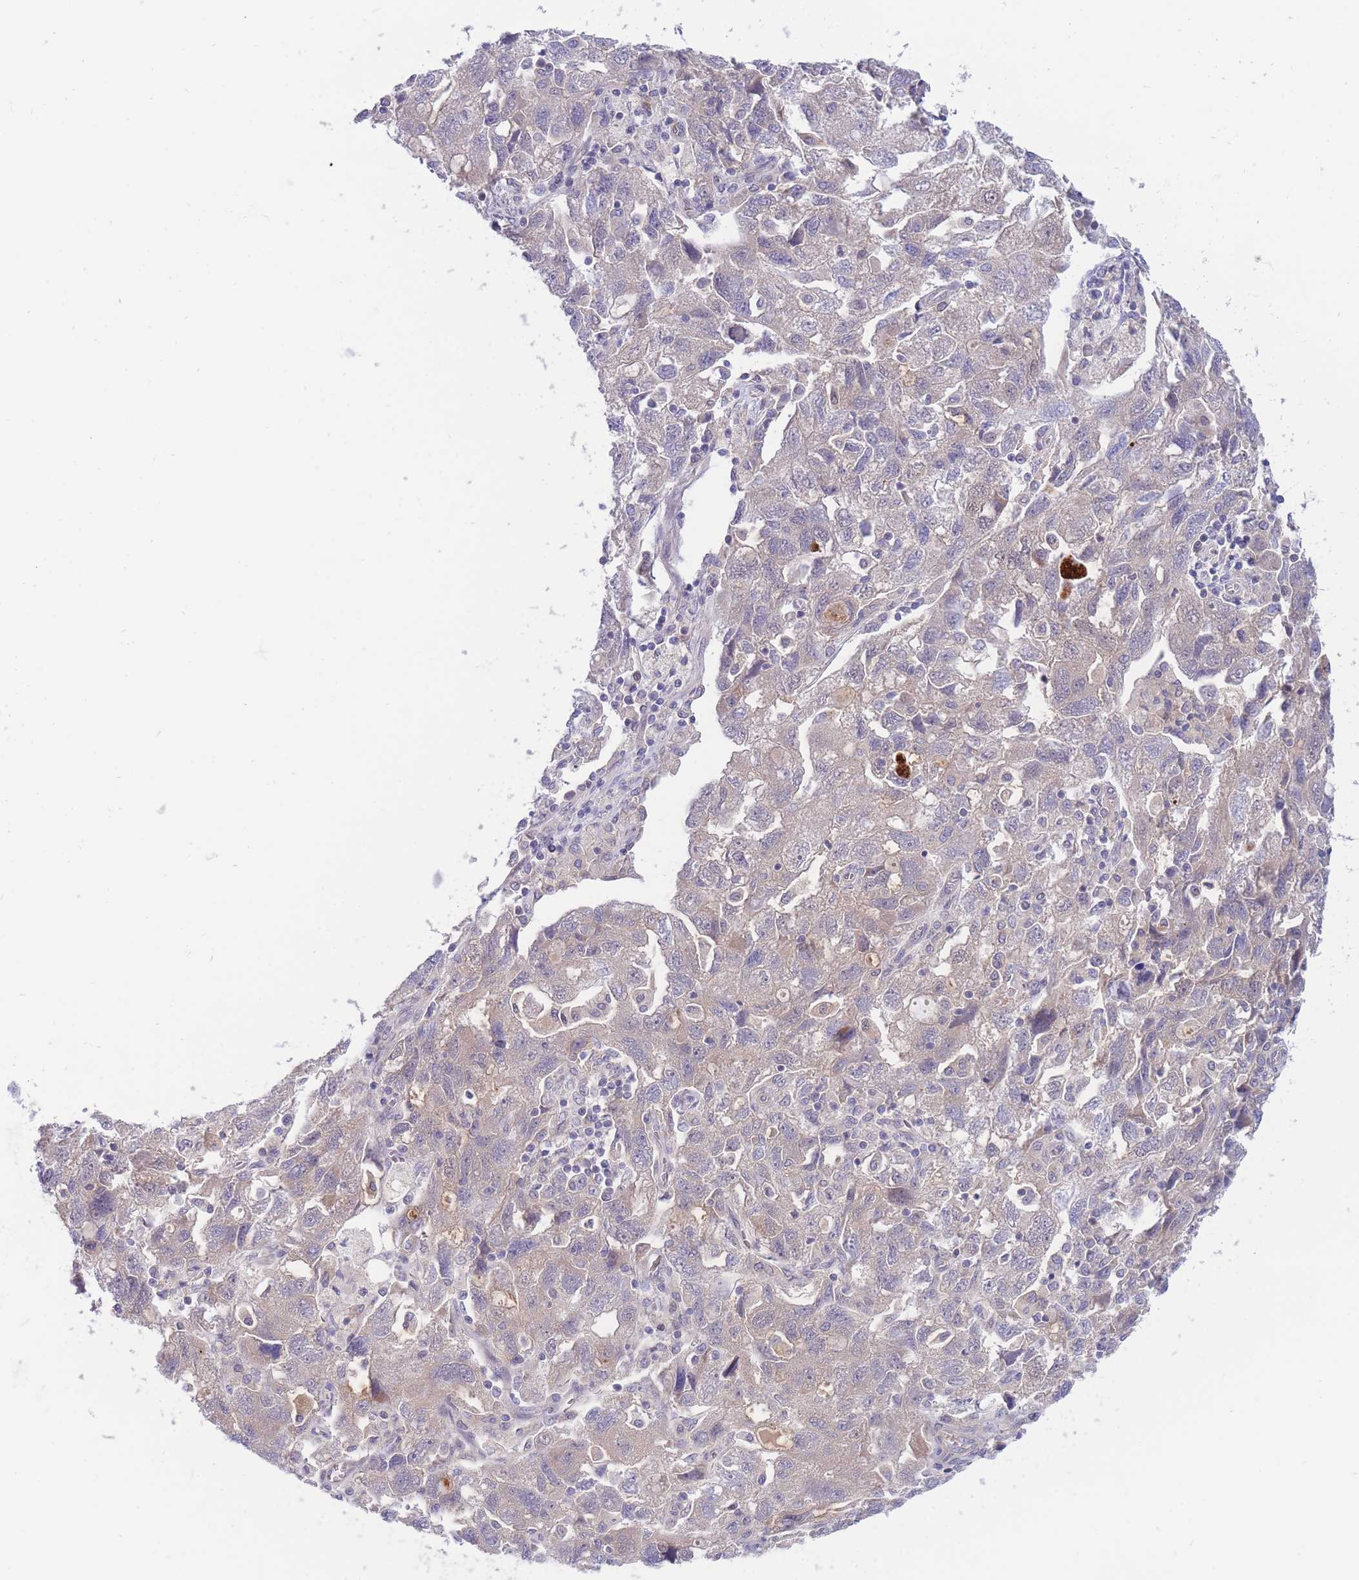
{"staining": {"intensity": "negative", "quantity": "none", "location": "none"}, "tissue": "ovarian cancer", "cell_type": "Tumor cells", "image_type": "cancer", "snomed": [{"axis": "morphology", "description": "Carcinoma, NOS"}, {"axis": "morphology", "description": "Cystadenocarcinoma, serous, NOS"}, {"axis": "topography", "description": "Ovary"}], "caption": "Tumor cells show no significant protein expression in ovarian cancer (serous cystadenocarcinoma).", "gene": "APOL4", "patient": {"sex": "female", "age": 69}}